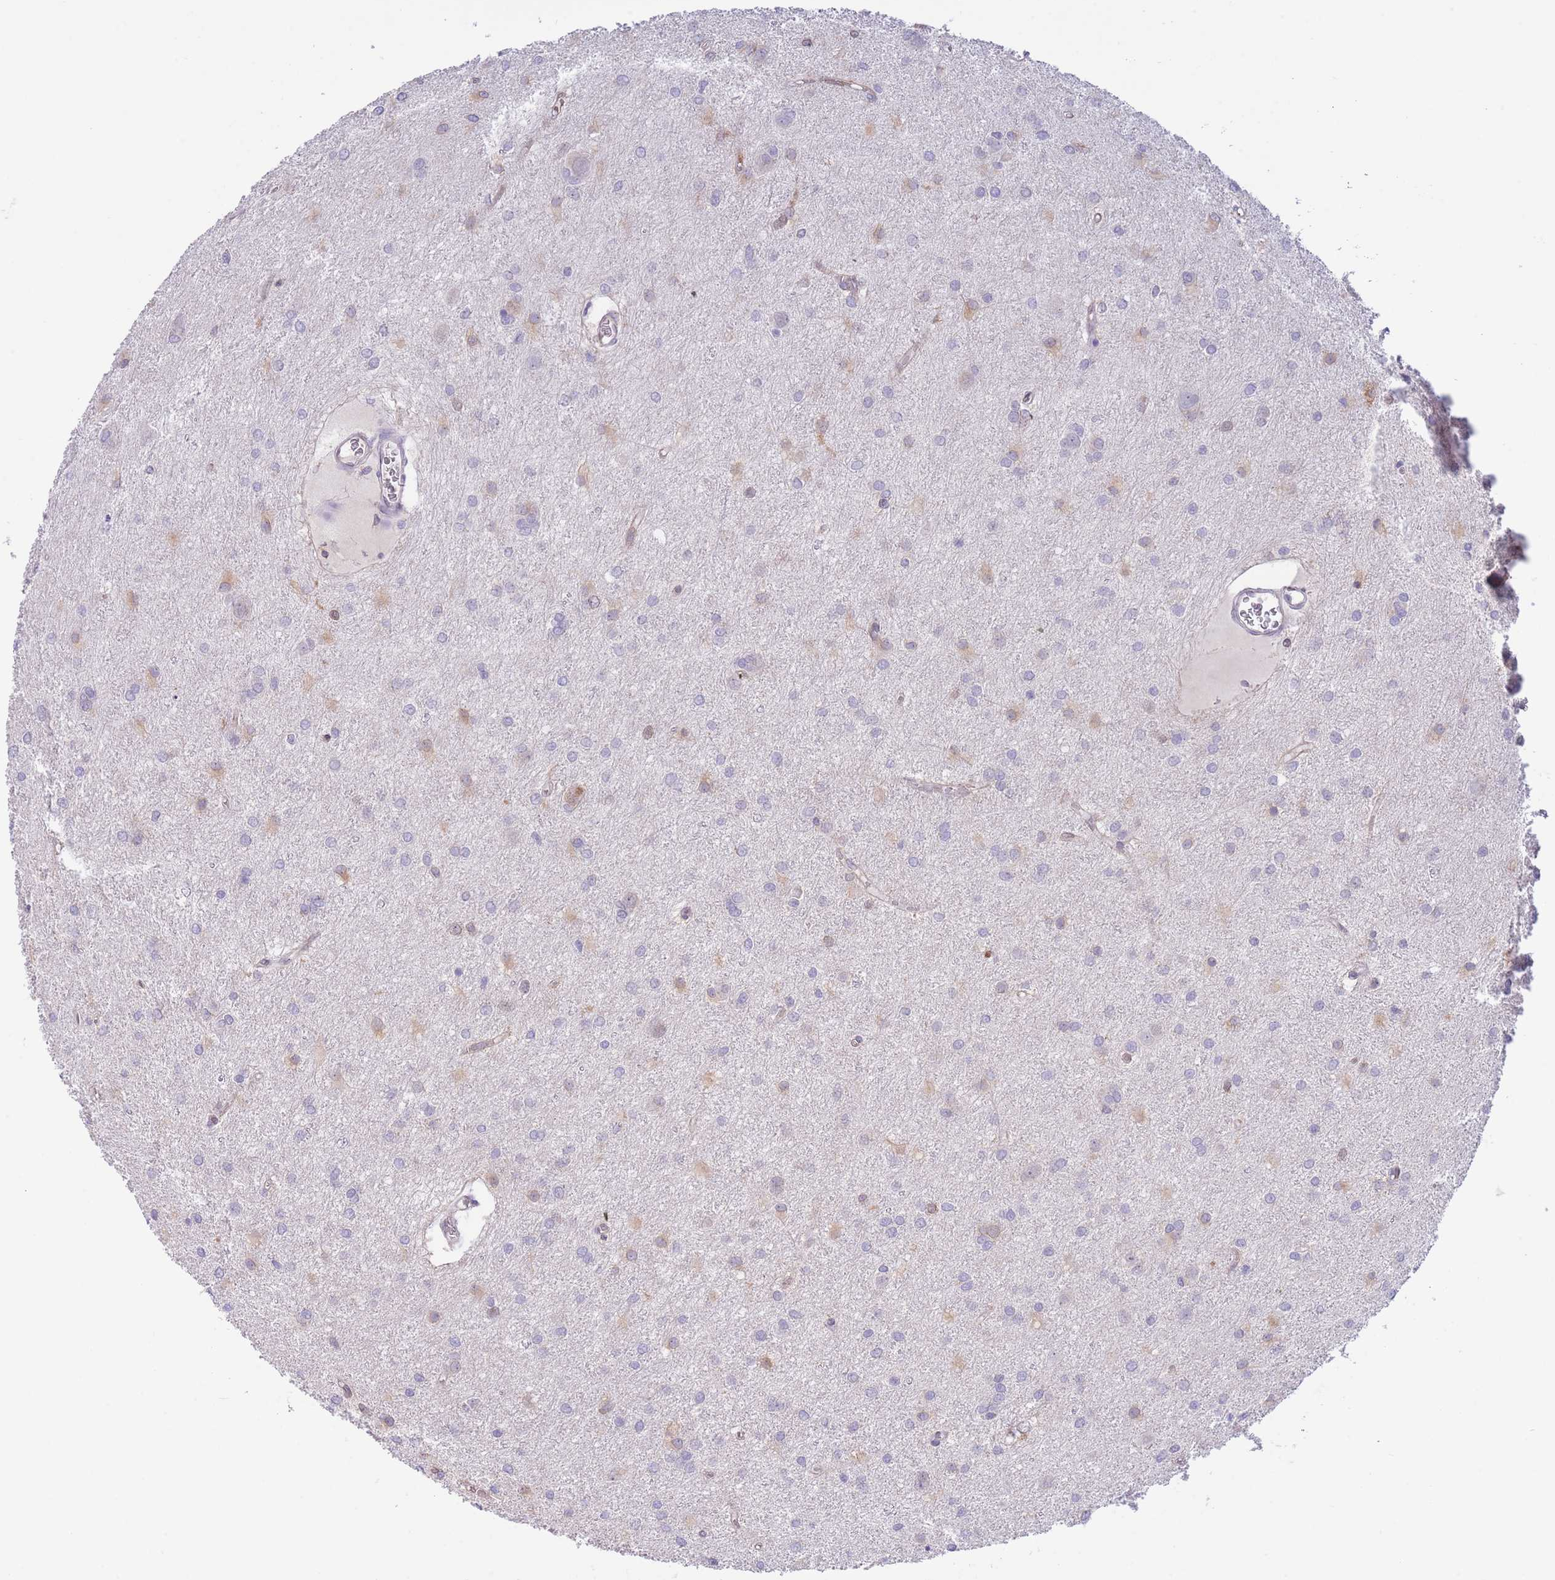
{"staining": {"intensity": "moderate", "quantity": "<25%", "location": "cytoplasmic/membranous"}, "tissue": "glioma", "cell_type": "Tumor cells", "image_type": "cancer", "snomed": [{"axis": "morphology", "description": "Glioma, malignant, High grade"}, {"axis": "topography", "description": "Brain"}], "caption": "Immunohistochemistry (IHC) of glioma exhibits low levels of moderate cytoplasmic/membranous staining in approximately <25% of tumor cells.", "gene": "EBPL", "patient": {"sex": "female", "age": 50}}